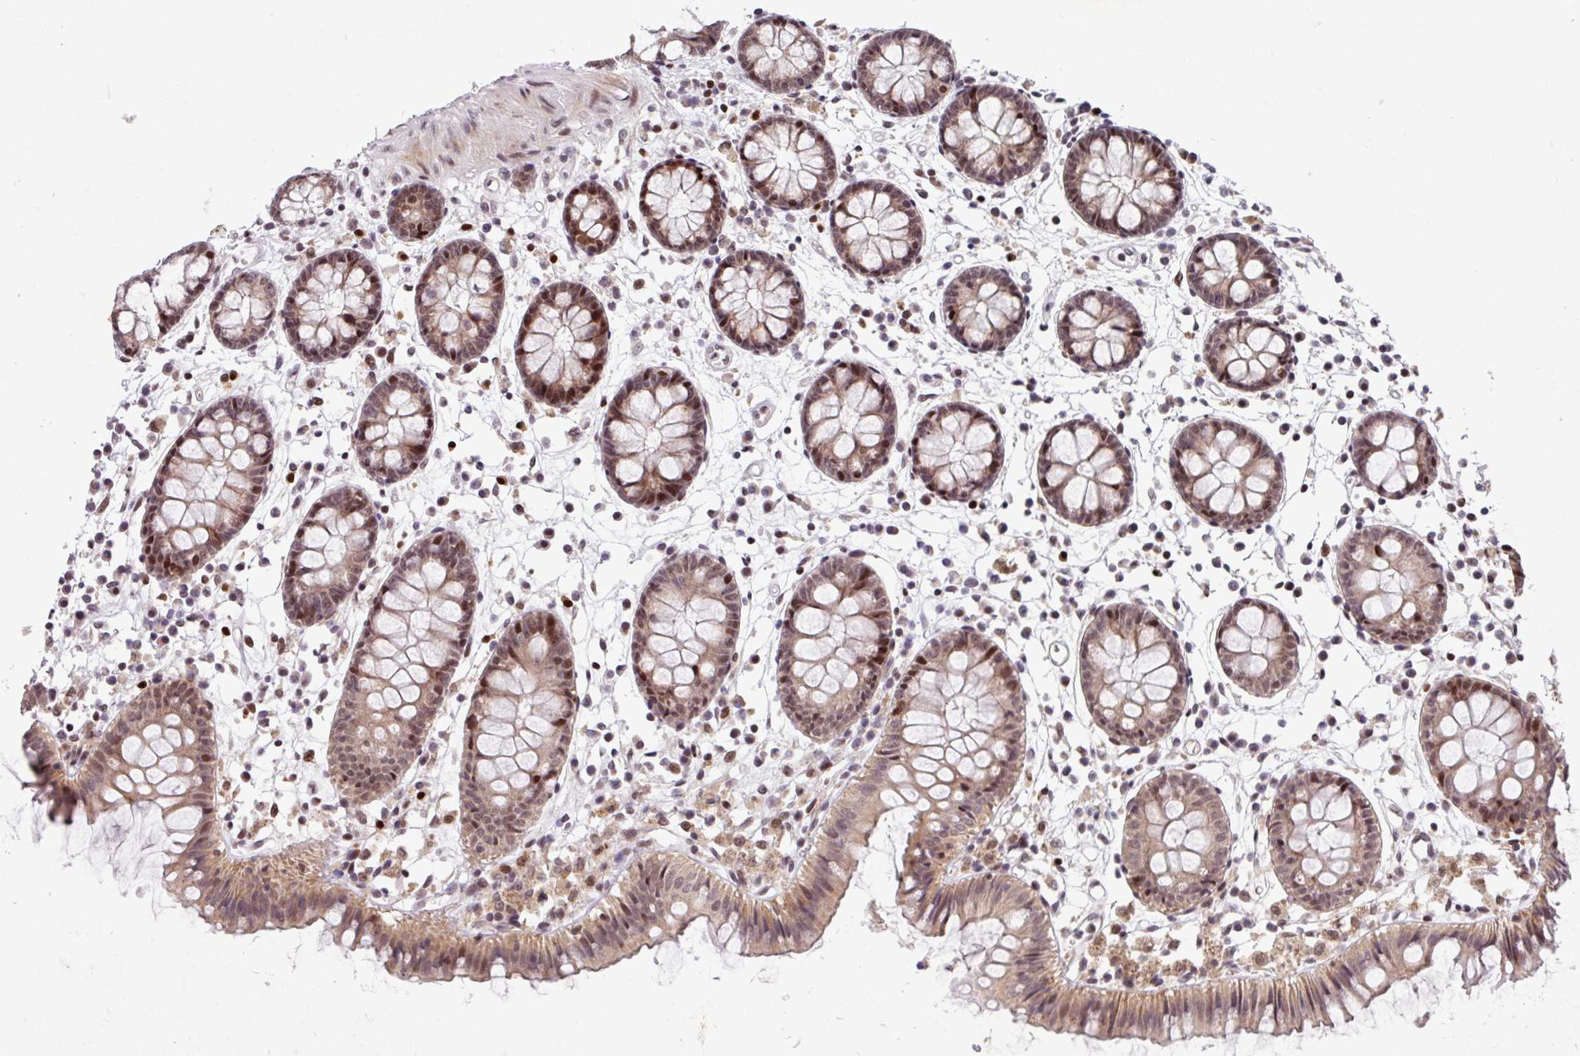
{"staining": {"intensity": "moderate", "quantity": "25%-75%", "location": "nuclear"}, "tissue": "colon", "cell_type": "Endothelial cells", "image_type": "normal", "snomed": [{"axis": "morphology", "description": "Normal tissue, NOS"}, {"axis": "topography", "description": "Colon"}], "caption": "Human colon stained with a brown dye shows moderate nuclear positive expression in approximately 25%-75% of endothelial cells.", "gene": "BRD3", "patient": {"sex": "female", "age": 84}}